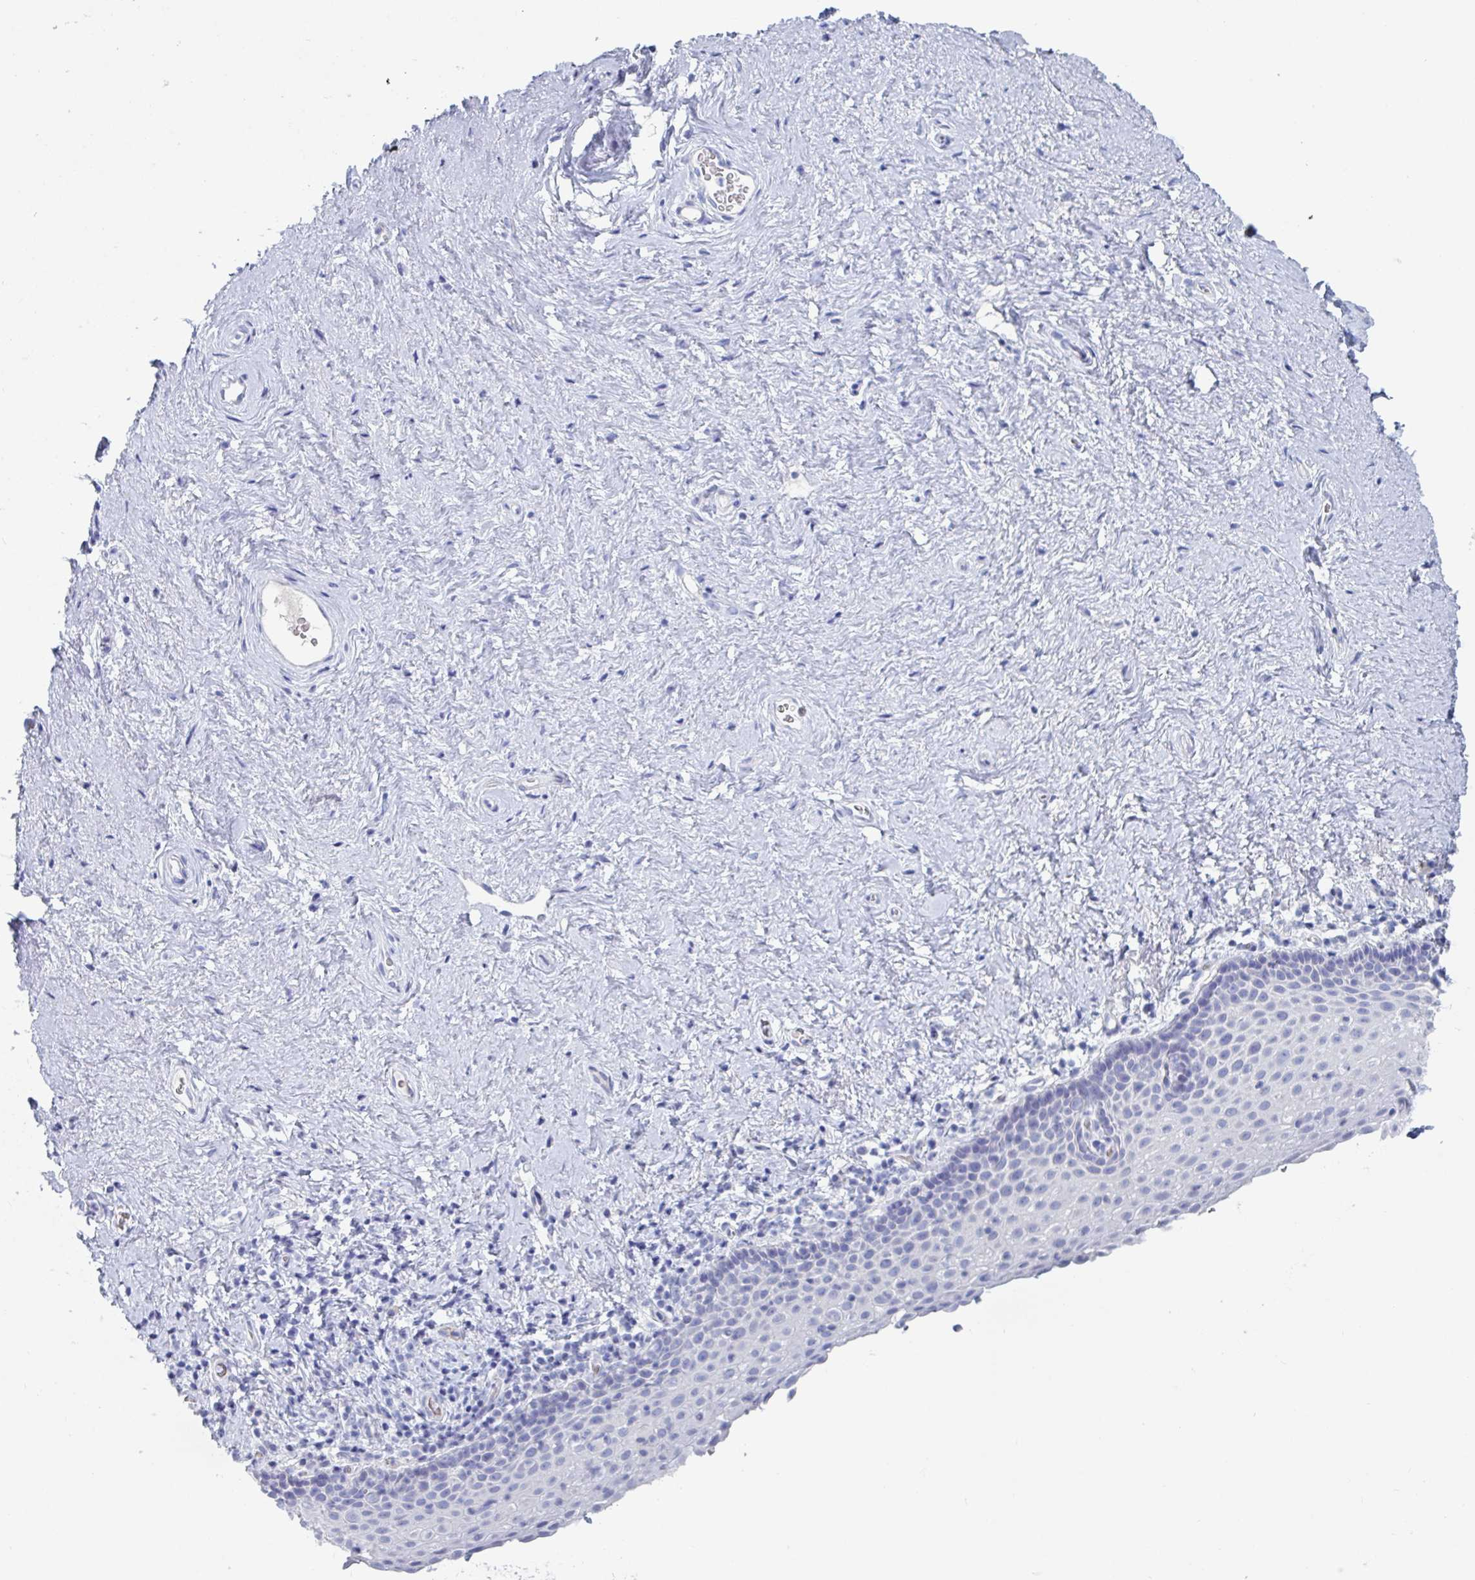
{"staining": {"intensity": "negative", "quantity": "none", "location": "none"}, "tissue": "vagina", "cell_type": "Squamous epithelial cells", "image_type": "normal", "snomed": [{"axis": "morphology", "description": "Normal tissue, NOS"}, {"axis": "topography", "description": "Vagina"}], "caption": "Immunohistochemistry (IHC) micrograph of benign vagina: human vagina stained with DAB demonstrates no significant protein positivity in squamous epithelial cells.", "gene": "DPEP3", "patient": {"sex": "female", "age": 61}}